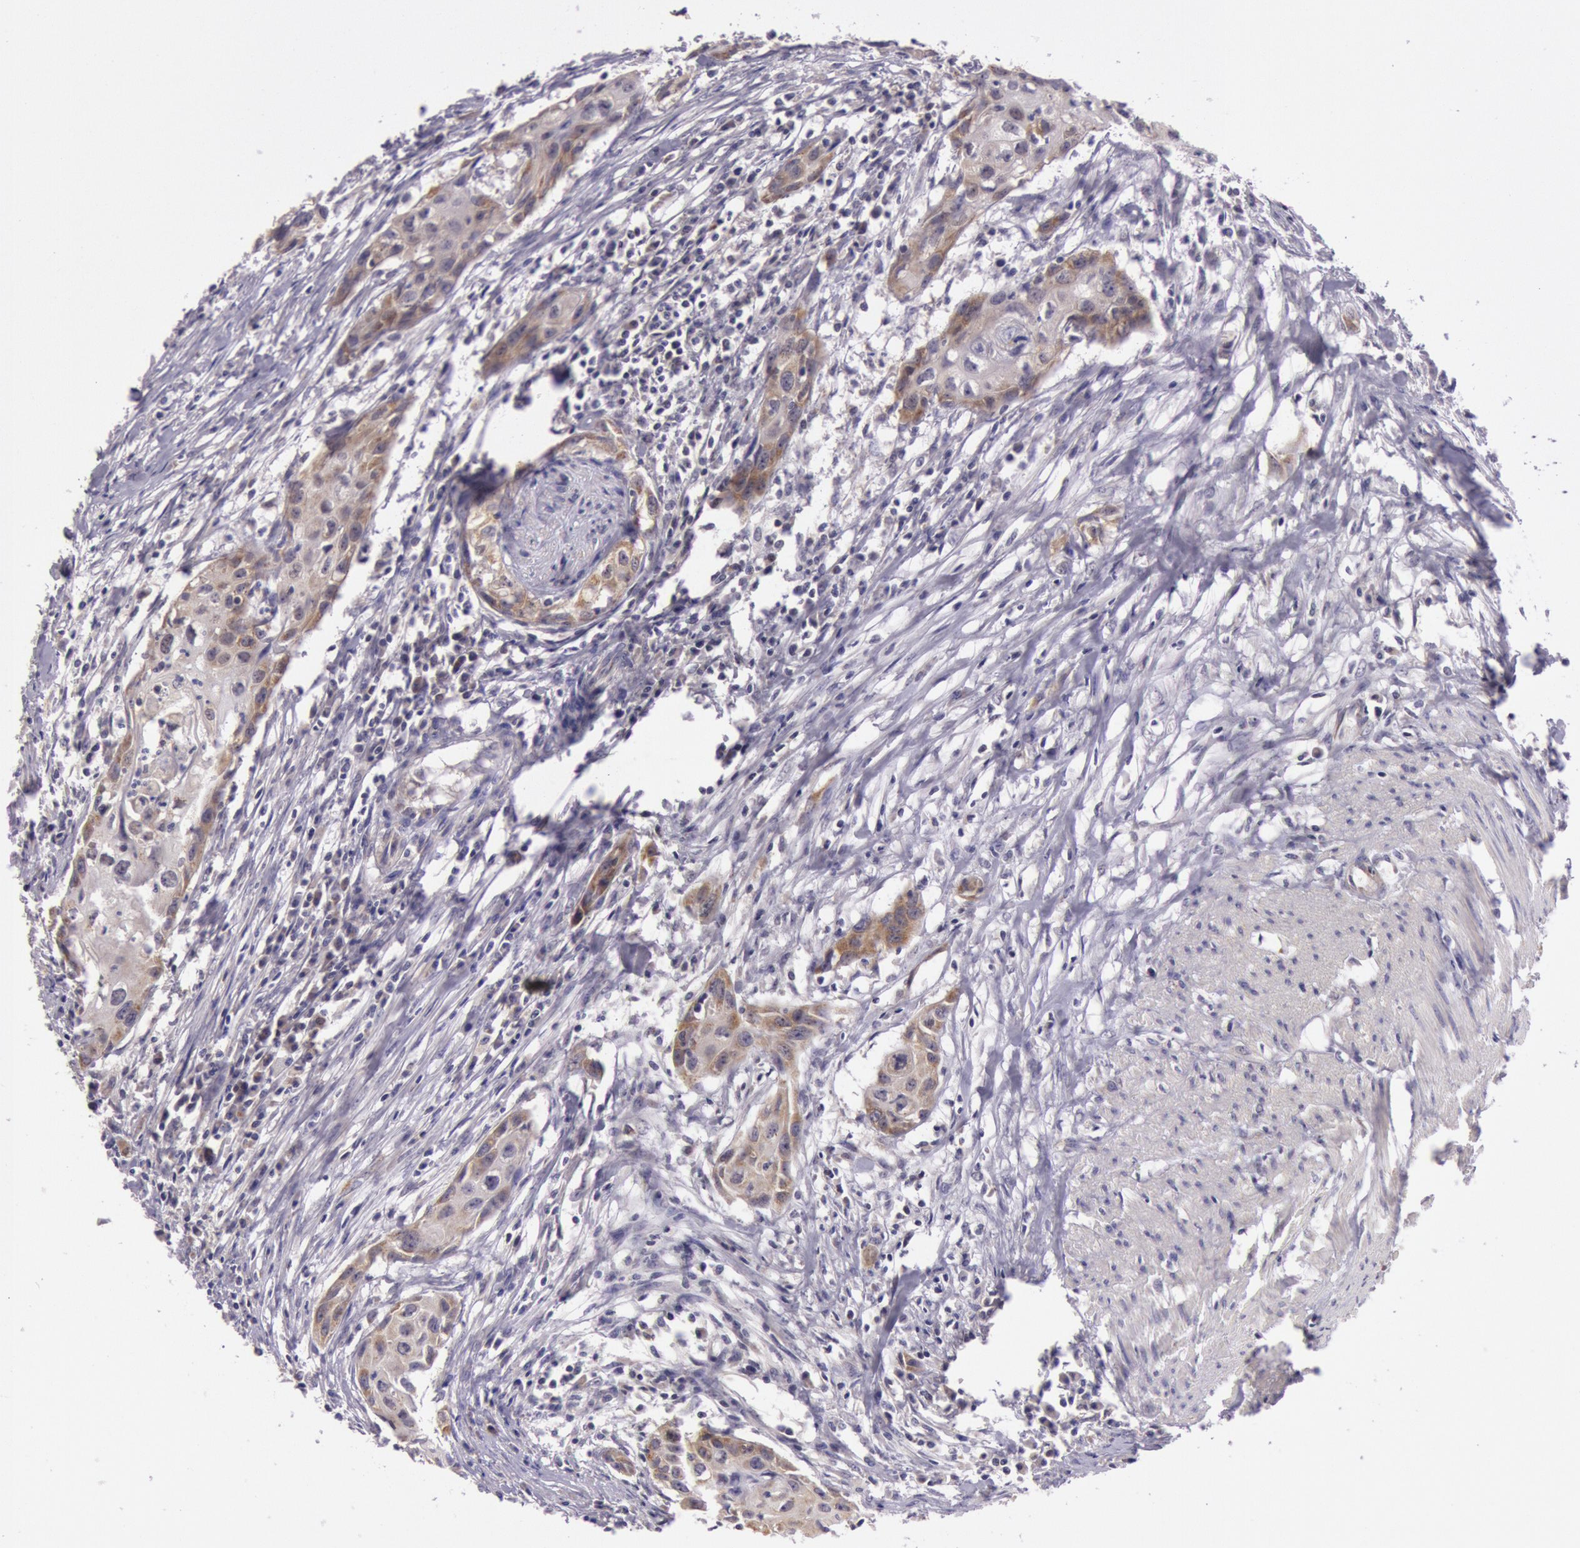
{"staining": {"intensity": "moderate", "quantity": ">75%", "location": "cytoplasmic/membranous"}, "tissue": "urothelial cancer", "cell_type": "Tumor cells", "image_type": "cancer", "snomed": [{"axis": "morphology", "description": "Urothelial carcinoma, High grade"}, {"axis": "topography", "description": "Urinary bladder"}], "caption": "Immunohistochemistry (DAB (3,3'-diaminobenzidine)) staining of human urothelial cancer displays moderate cytoplasmic/membranous protein staining in about >75% of tumor cells.", "gene": "CDK16", "patient": {"sex": "male", "age": 54}}